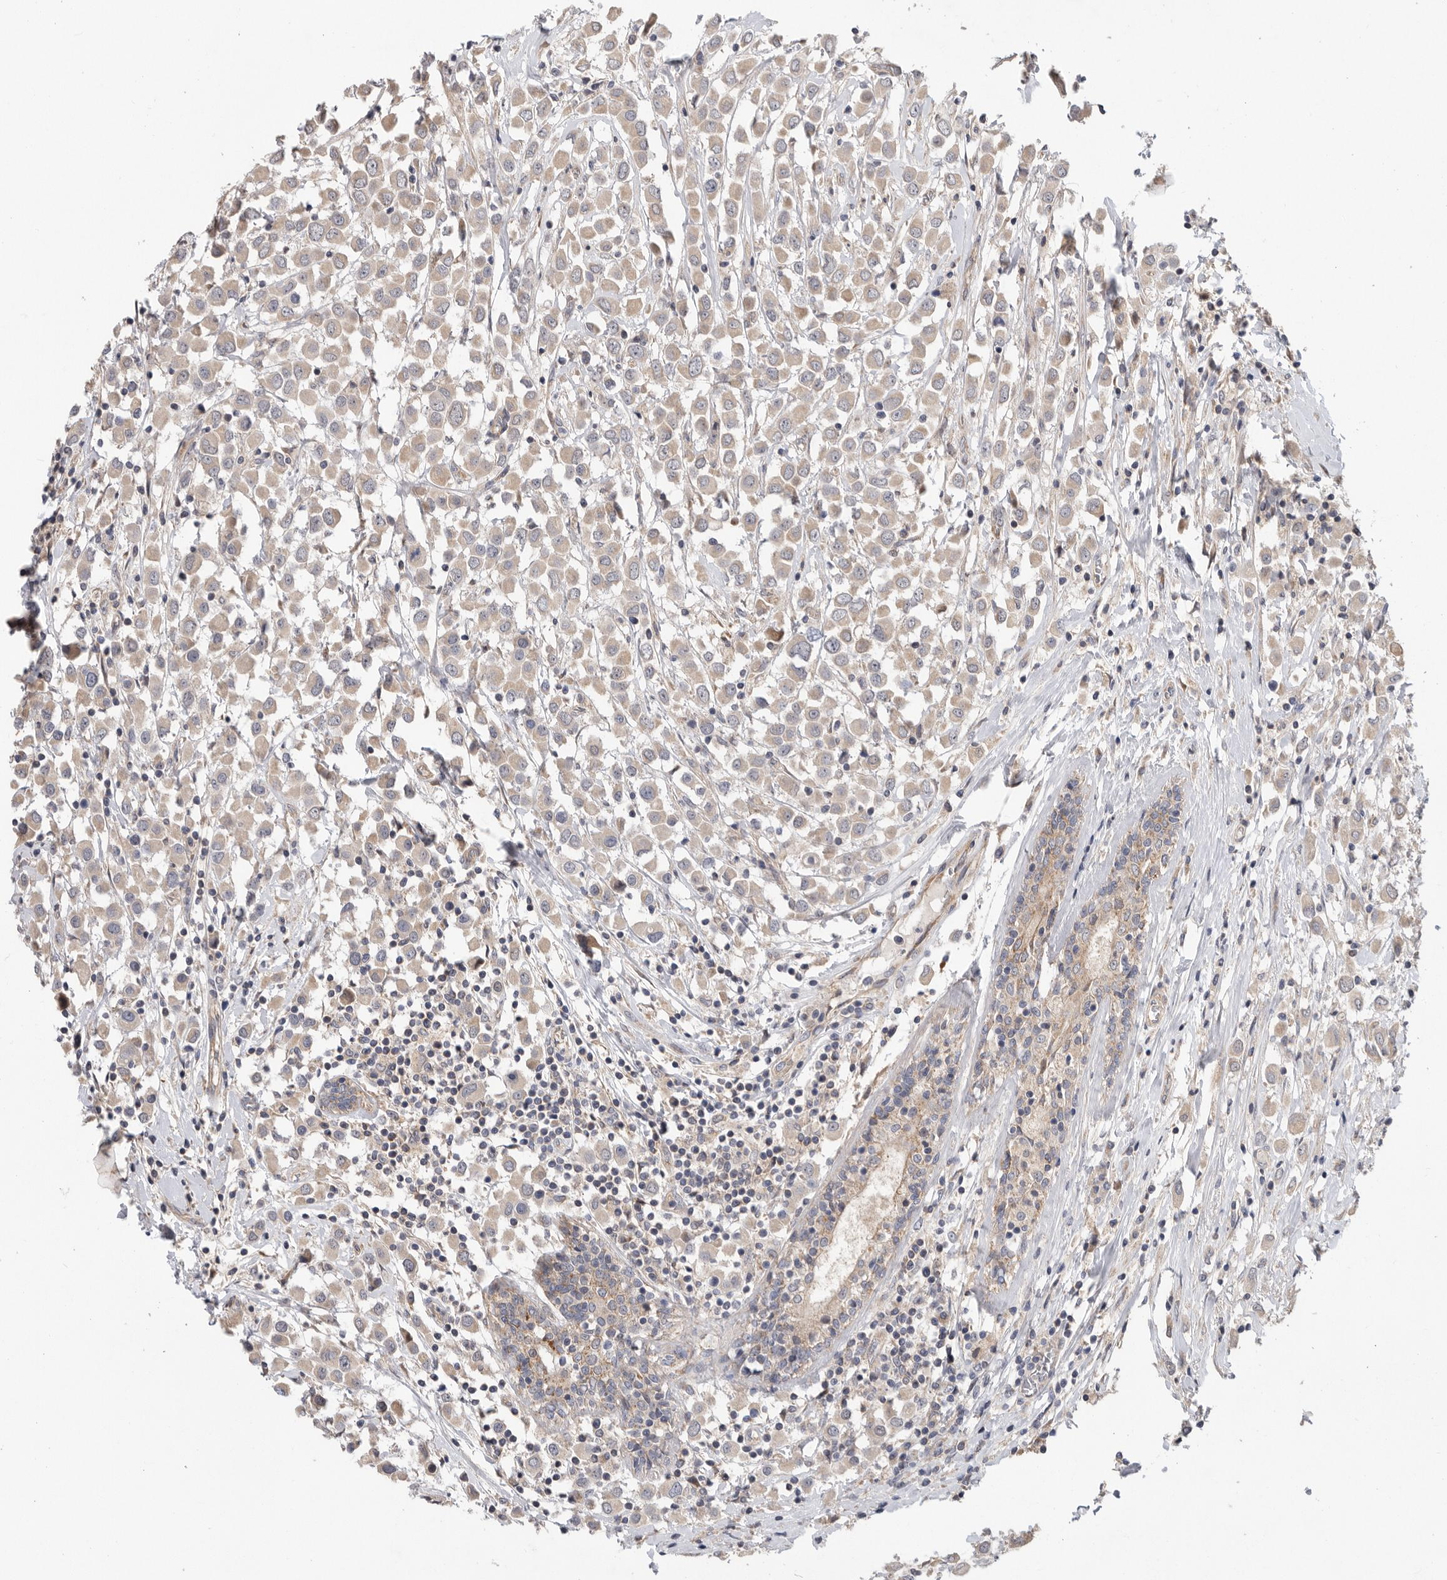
{"staining": {"intensity": "weak", "quantity": ">75%", "location": "cytoplasmic/membranous"}, "tissue": "breast cancer", "cell_type": "Tumor cells", "image_type": "cancer", "snomed": [{"axis": "morphology", "description": "Duct carcinoma"}, {"axis": "topography", "description": "Breast"}], "caption": "Weak cytoplasmic/membranous staining for a protein is seen in about >75% of tumor cells of invasive ductal carcinoma (breast) using immunohistochemistry (IHC).", "gene": "MTFR1L", "patient": {"sex": "female", "age": 61}}